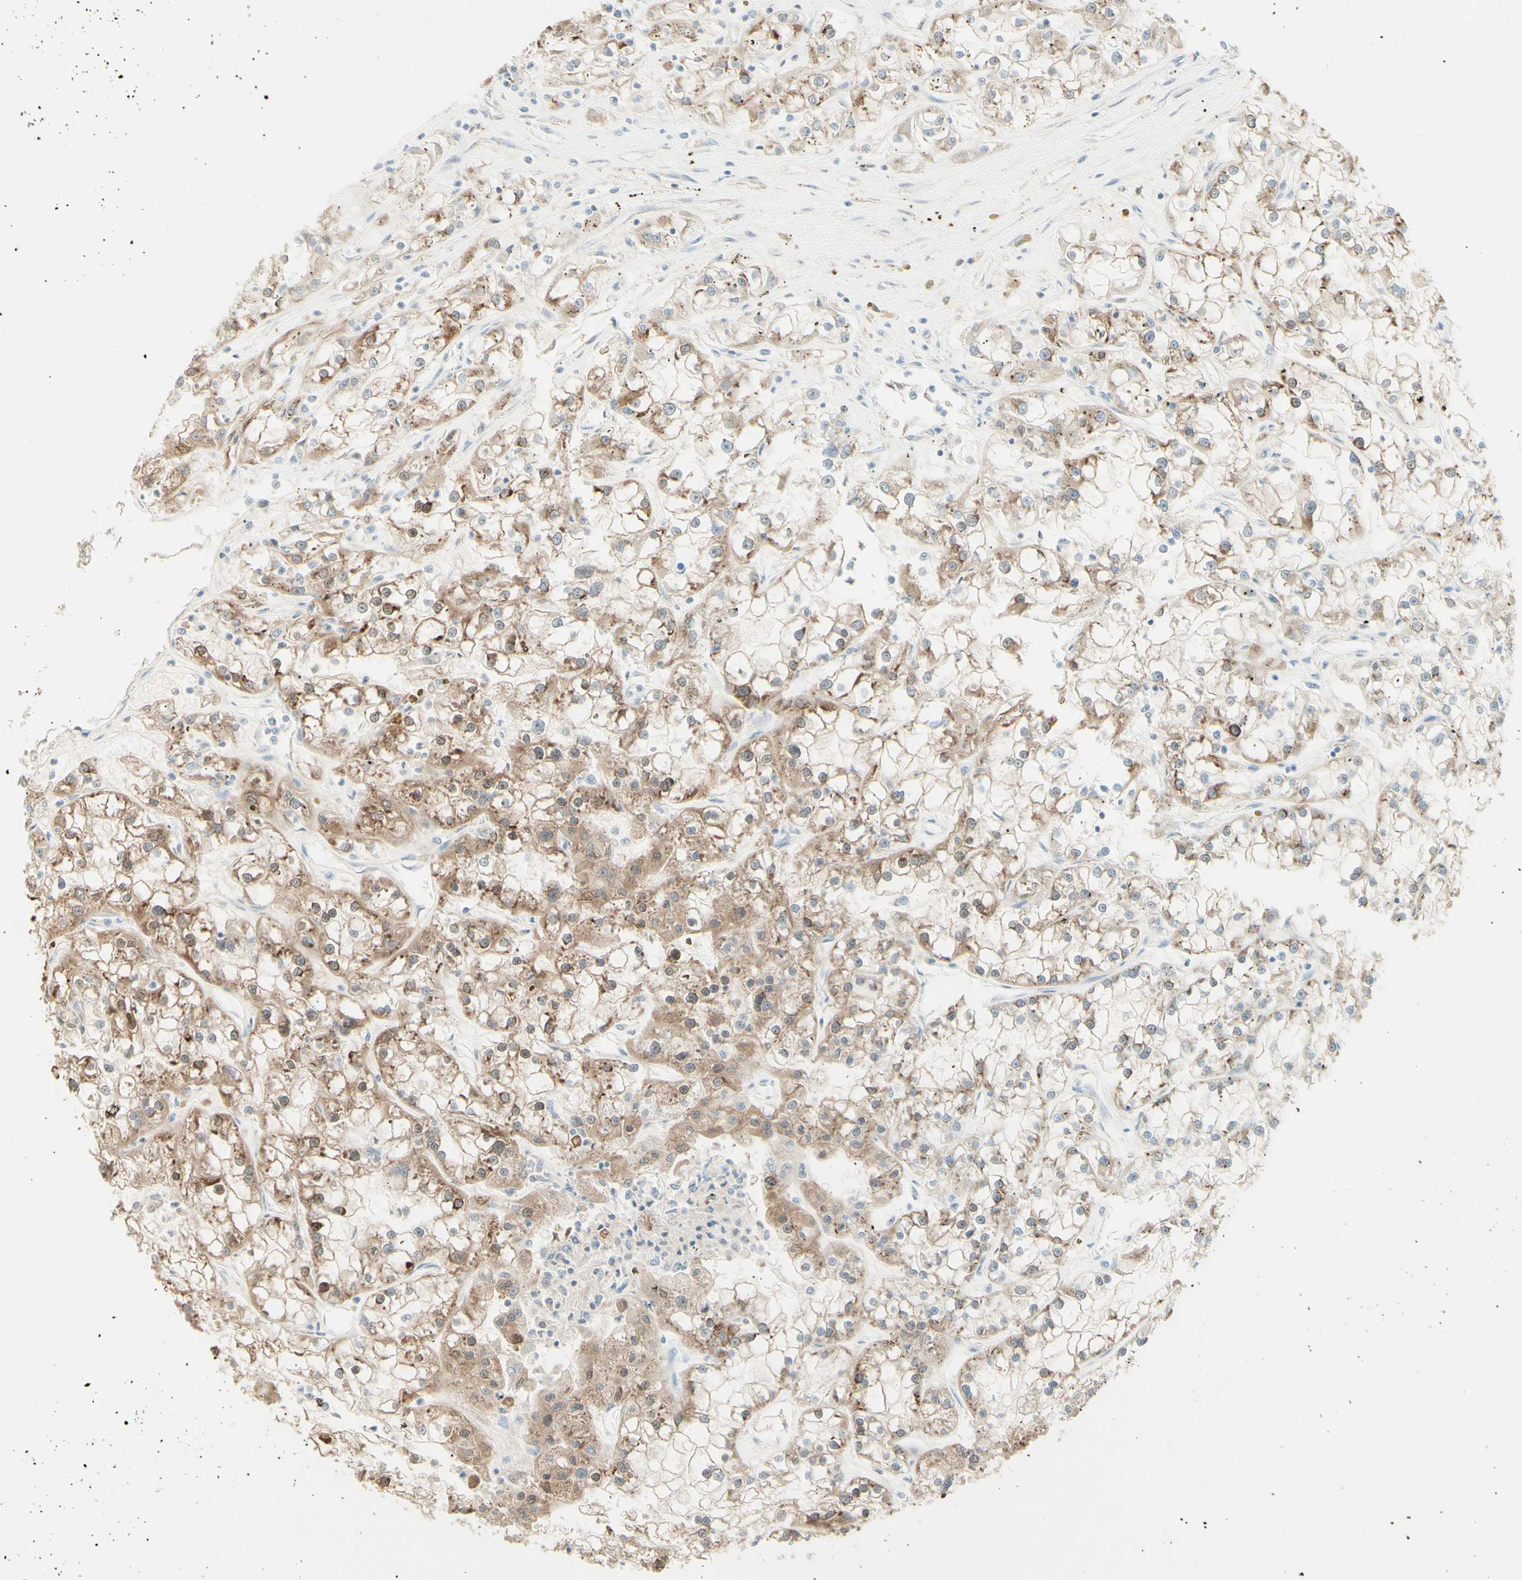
{"staining": {"intensity": "moderate", "quantity": ">75%", "location": "cytoplasmic/membranous"}, "tissue": "renal cancer", "cell_type": "Tumor cells", "image_type": "cancer", "snomed": [{"axis": "morphology", "description": "Adenocarcinoma, NOS"}, {"axis": "topography", "description": "Kidney"}], "caption": "This is a histology image of immunohistochemistry (IHC) staining of renal adenocarcinoma, which shows moderate staining in the cytoplasmic/membranous of tumor cells.", "gene": "MTM1", "patient": {"sex": "female", "age": 52}}